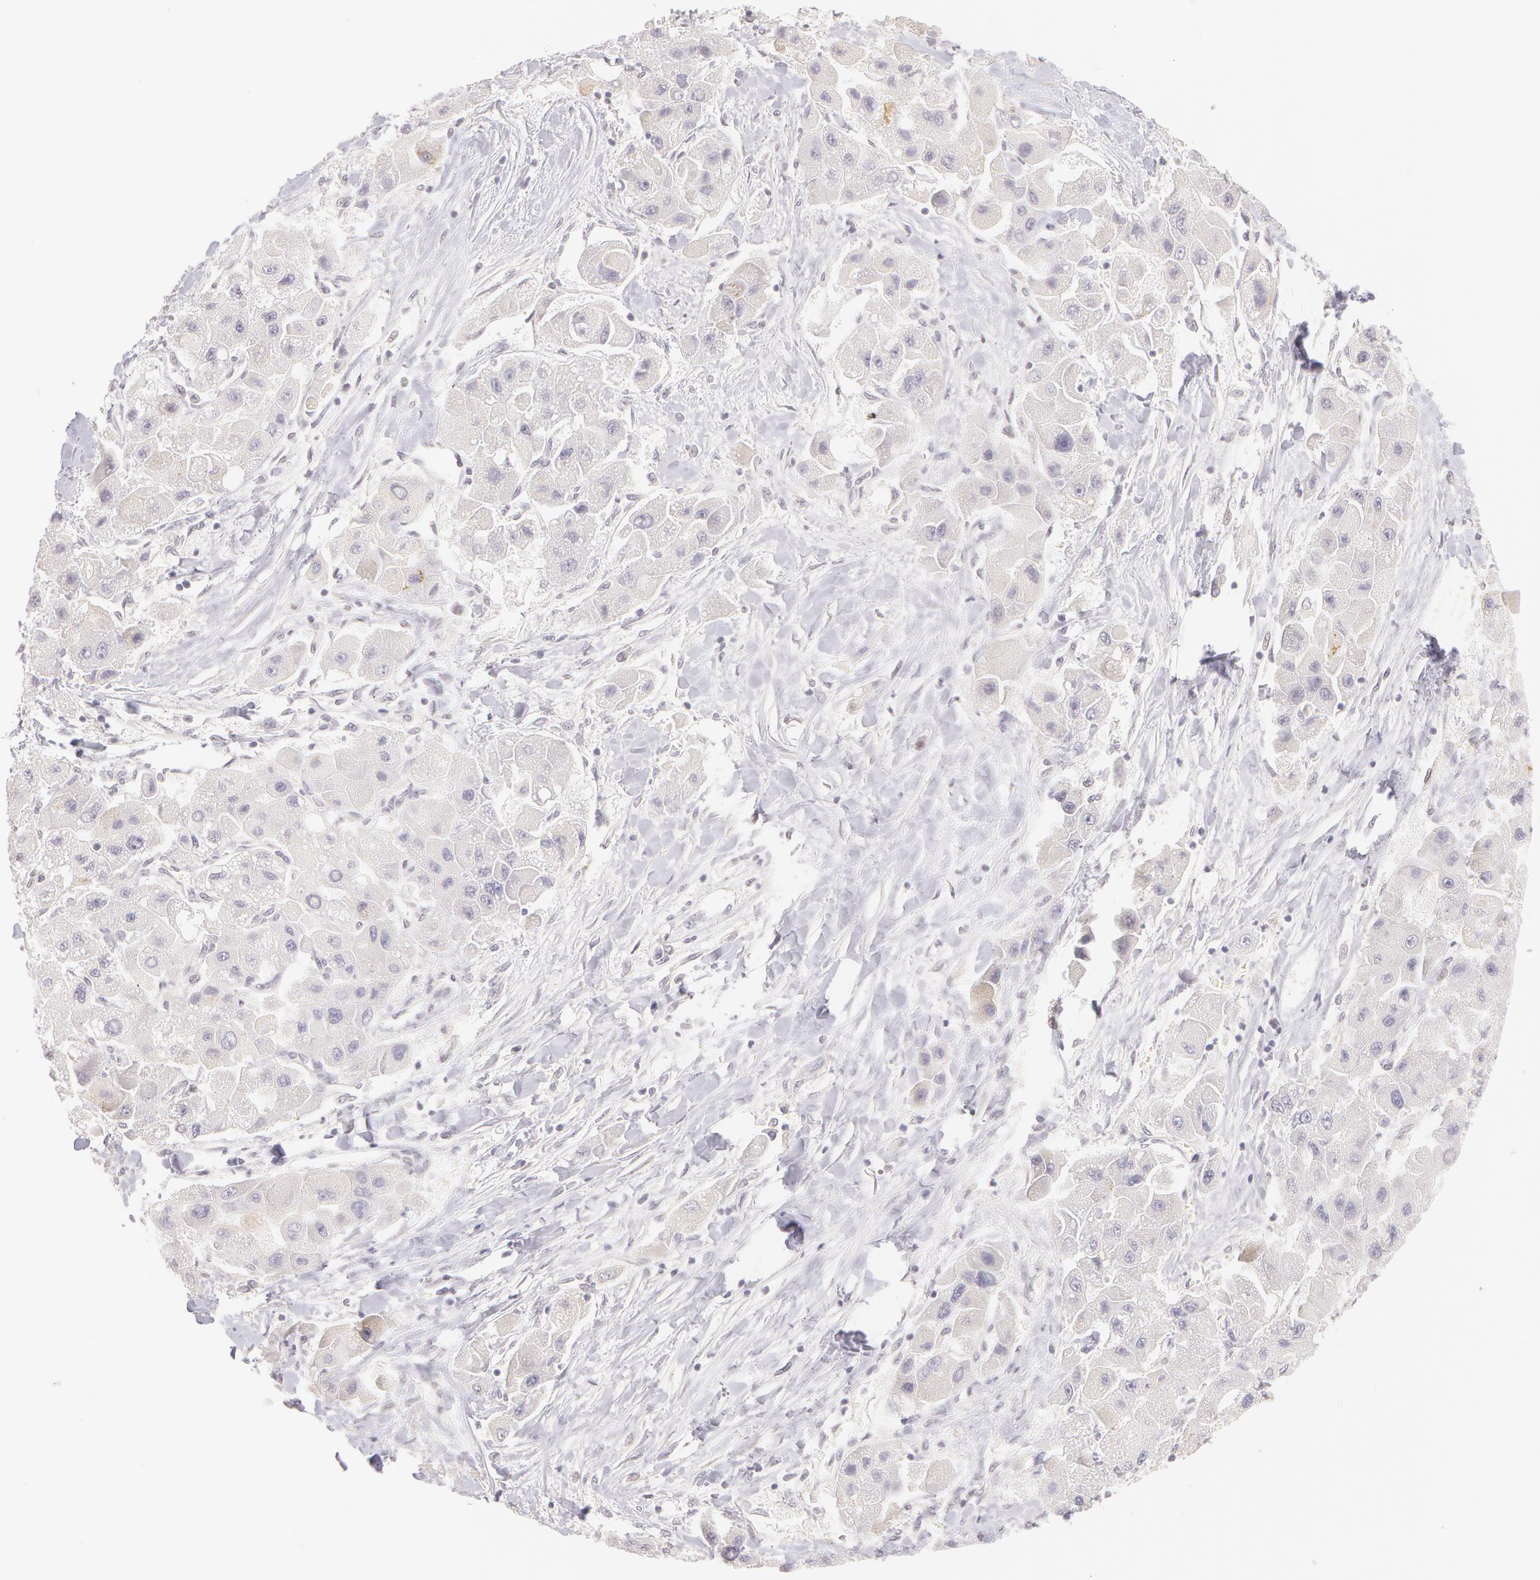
{"staining": {"intensity": "negative", "quantity": "none", "location": "none"}, "tissue": "liver cancer", "cell_type": "Tumor cells", "image_type": "cancer", "snomed": [{"axis": "morphology", "description": "Carcinoma, Hepatocellular, NOS"}, {"axis": "topography", "description": "Liver"}], "caption": "Immunohistochemical staining of human liver hepatocellular carcinoma shows no significant staining in tumor cells.", "gene": "ZNF597", "patient": {"sex": "male", "age": 24}}